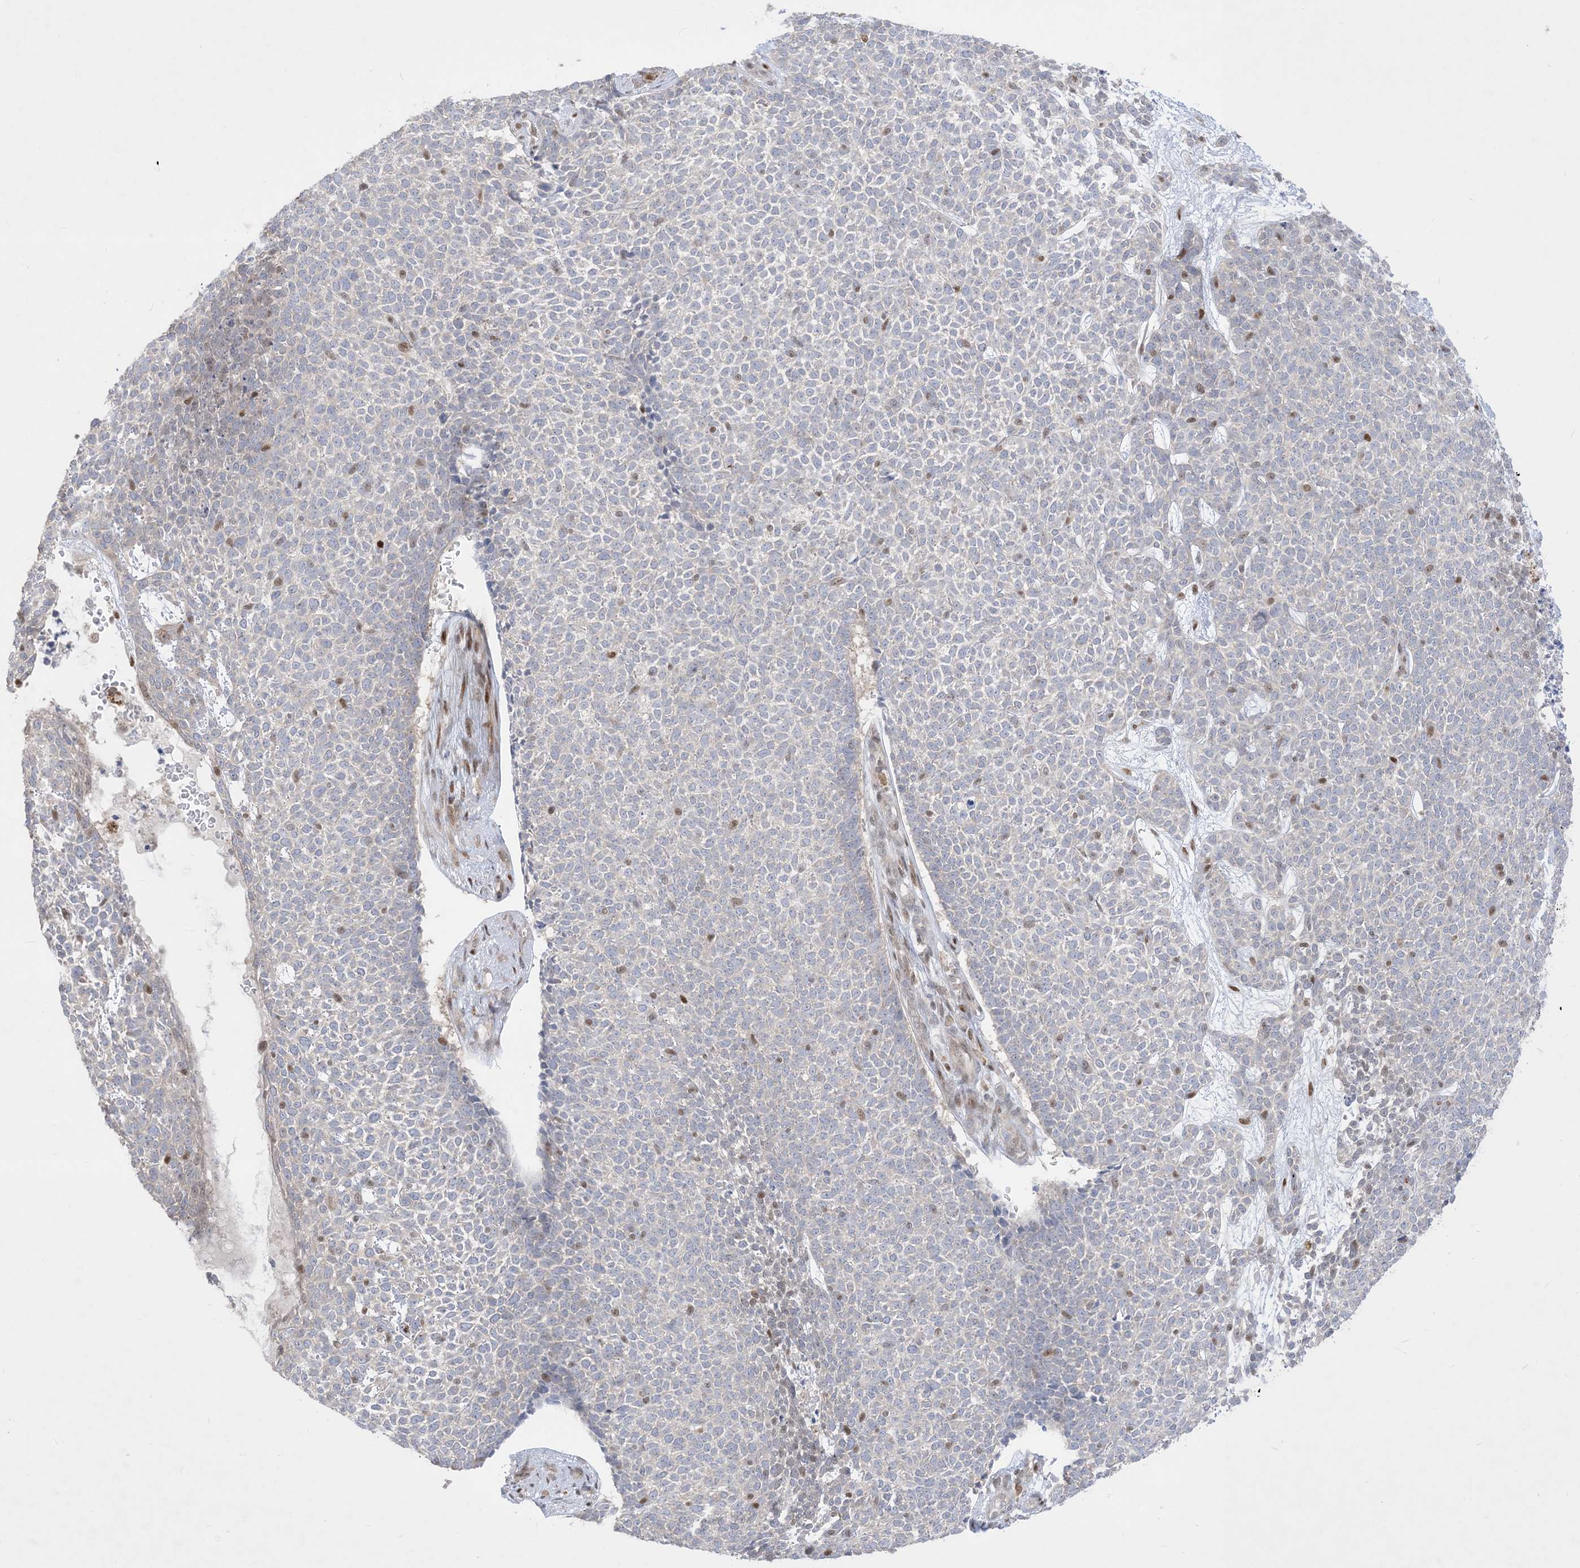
{"staining": {"intensity": "negative", "quantity": "none", "location": "none"}, "tissue": "skin cancer", "cell_type": "Tumor cells", "image_type": "cancer", "snomed": [{"axis": "morphology", "description": "Basal cell carcinoma"}, {"axis": "topography", "description": "Skin"}], "caption": "Histopathology image shows no significant protein staining in tumor cells of skin basal cell carcinoma.", "gene": "BHLHE40", "patient": {"sex": "female", "age": 84}}